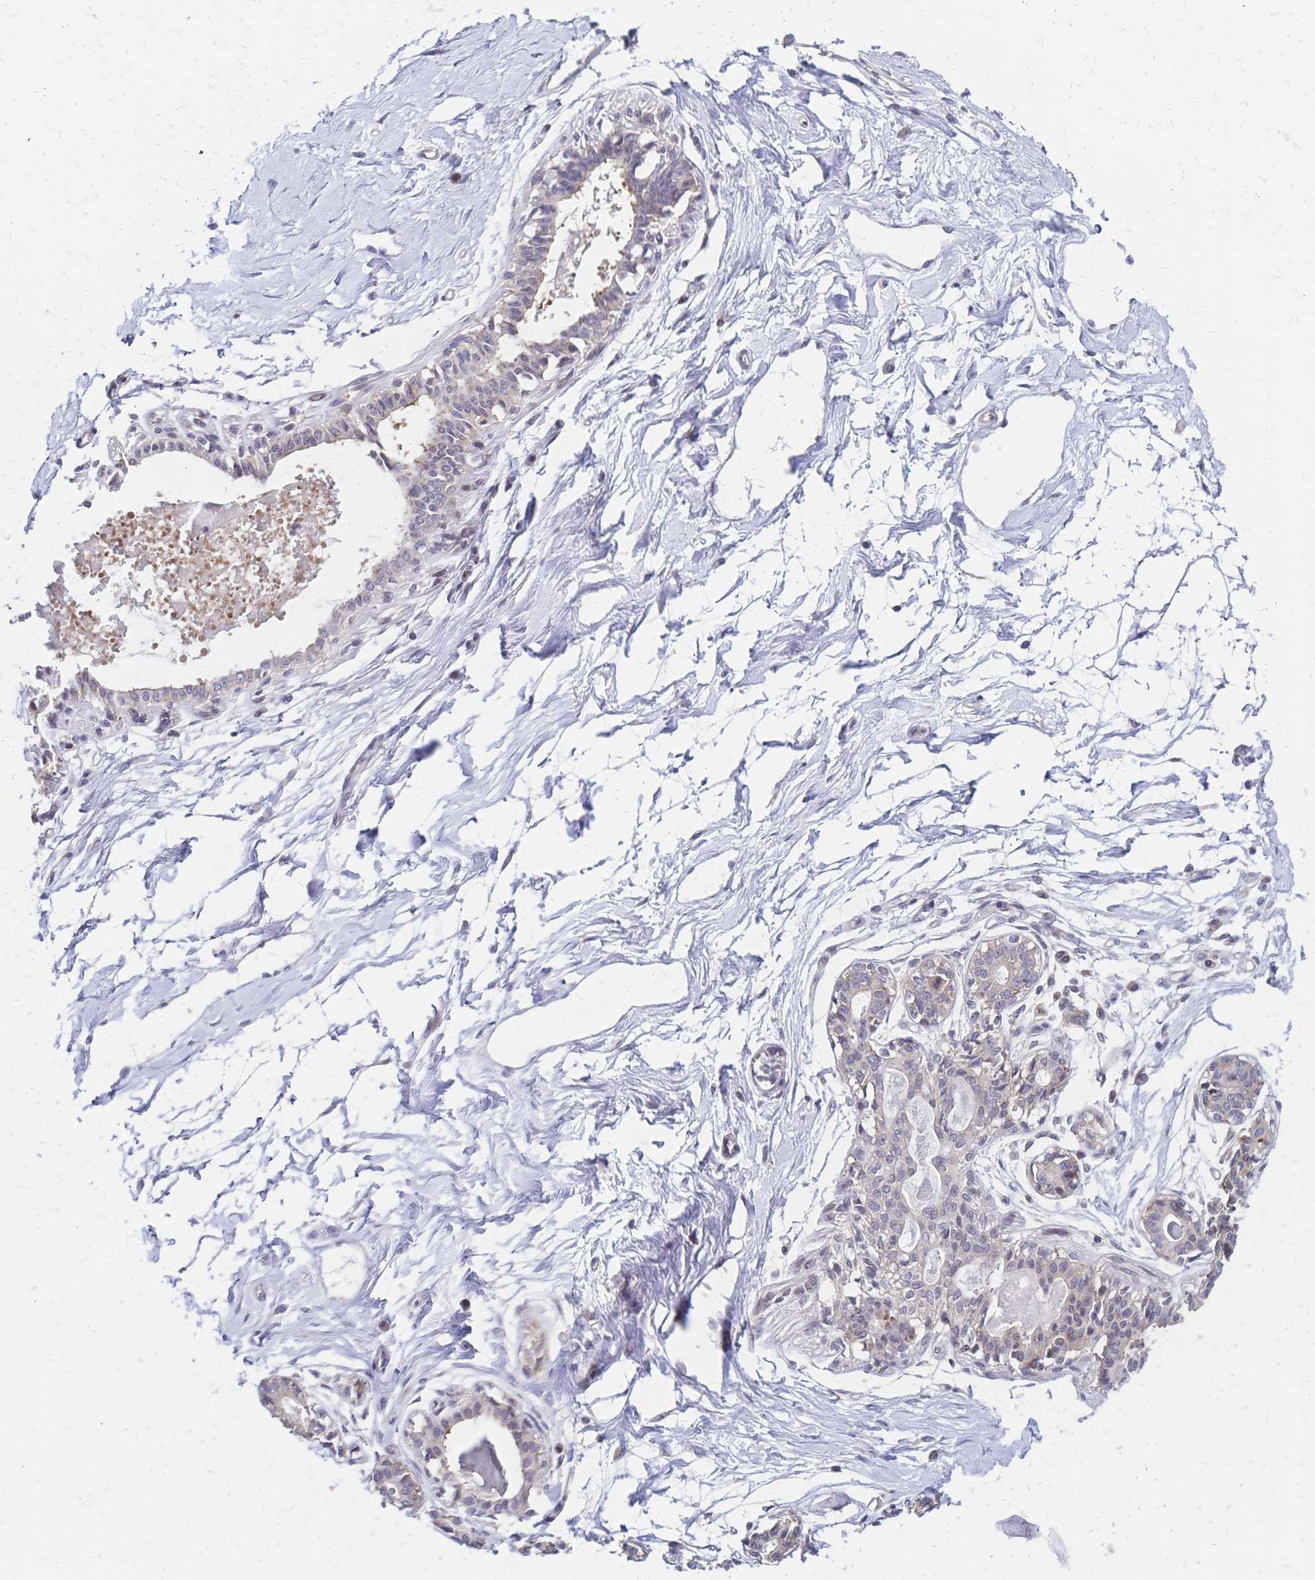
{"staining": {"intensity": "negative", "quantity": "none", "location": "none"}, "tissue": "breast", "cell_type": "Adipocytes", "image_type": "normal", "snomed": [{"axis": "morphology", "description": "Normal tissue, NOS"}, {"axis": "topography", "description": "Breast"}], "caption": "This is an IHC image of unremarkable breast. There is no staining in adipocytes.", "gene": "CBX7", "patient": {"sex": "female", "age": 45}}